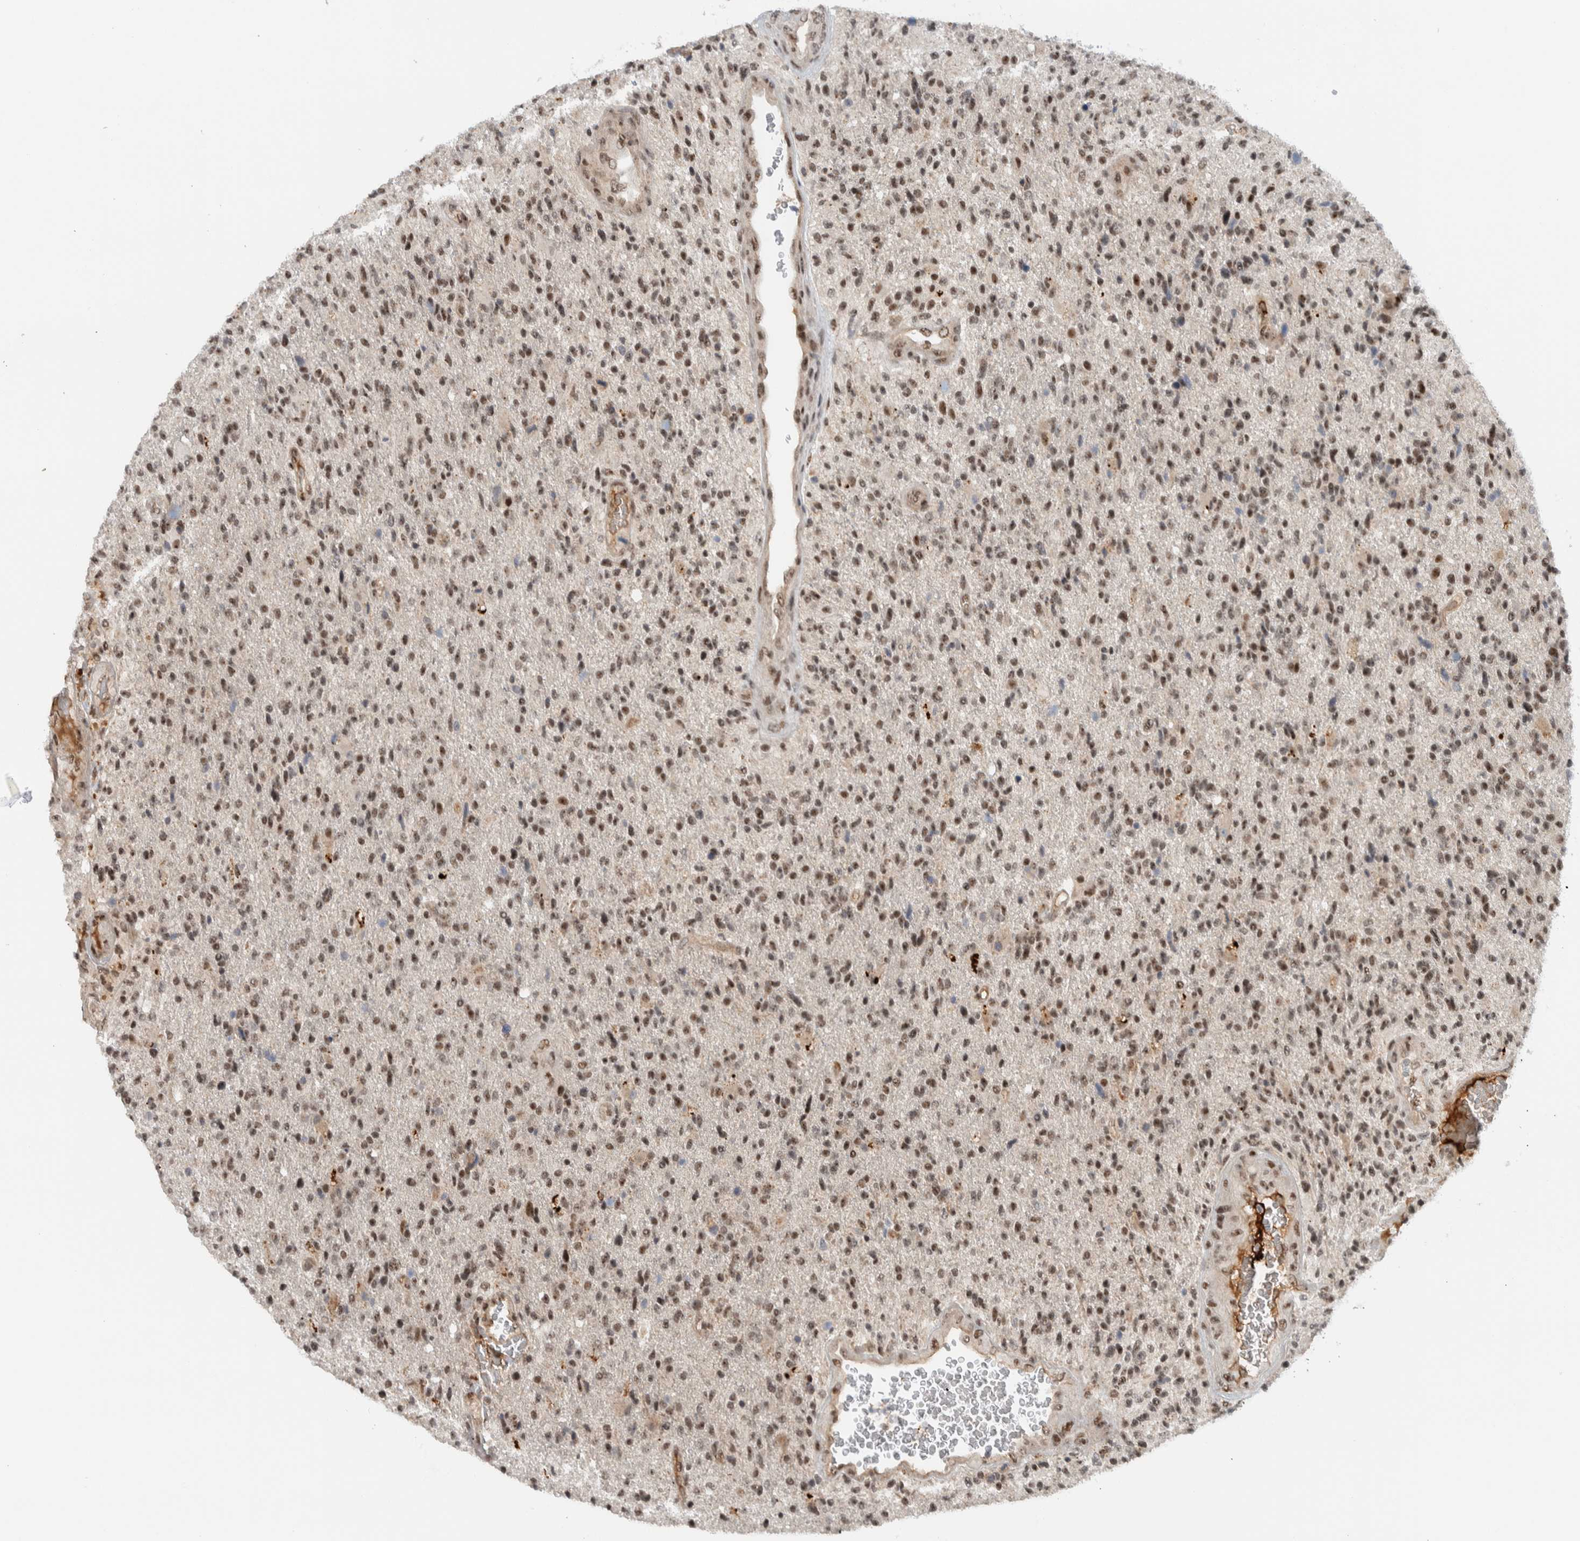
{"staining": {"intensity": "moderate", "quantity": ">75%", "location": "nuclear"}, "tissue": "glioma", "cell_type": "Tumor cells", "image_type": "cancer", "snomed": [{"axis": "morphology", "description": "Glioma, malignant, High grade"}, {"axis": "topography", "description": "Brain"}], "caption": "Glioma tissue demonstrates moderate nuclear staining in approximately >75% of tumor cells, visualized by immunohistochemistry.", "gene": "ZFP91", "patient": {"sex": "male", "age": 72}}